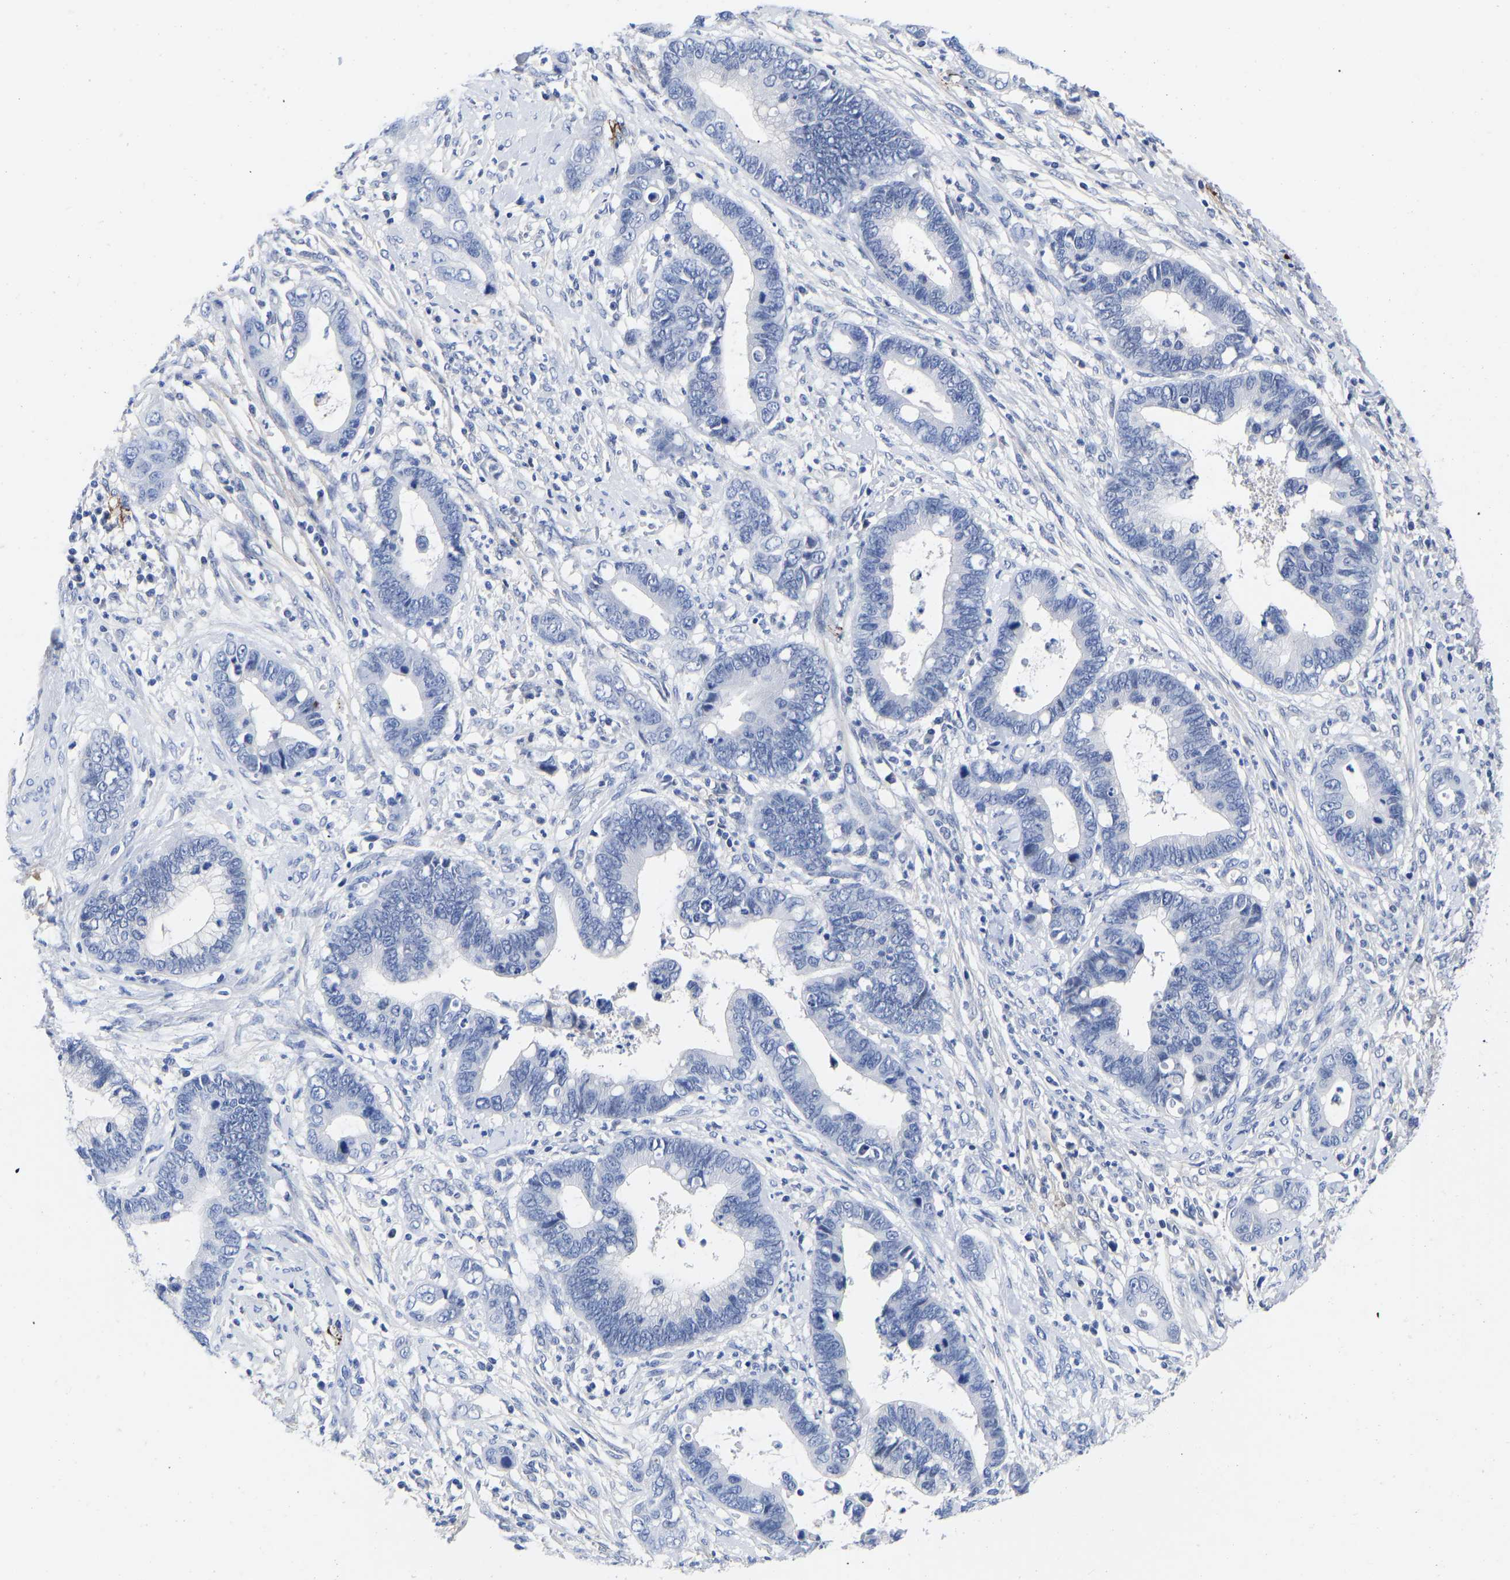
{"staining": {"intensity": "negative", "quantity": "none", "location": "none"}, "tissue": "cervical cancer", "cell_type": "Tumor cells", "image_type": "cancer", "snomed": [{"axis": "morphology", "description": "Adenocarcinoma, NOS"}, {"axis": "topography", "description": "Cervix"}], "caption": "High magnification brightfield microscopy of cervical cancer stained with DAB (3,3'-diaminobenzidine) (brown) and counterstained with hematoxylin (blue): tumor cells show no significant staining. The staining is performed using DAB (3,3'-diaminobenzidine) brown chromogen with nuclei counter-stained in using hematoxylin.", "gene": "GPA33", "patient": {"sex": "female", "age": 44}}